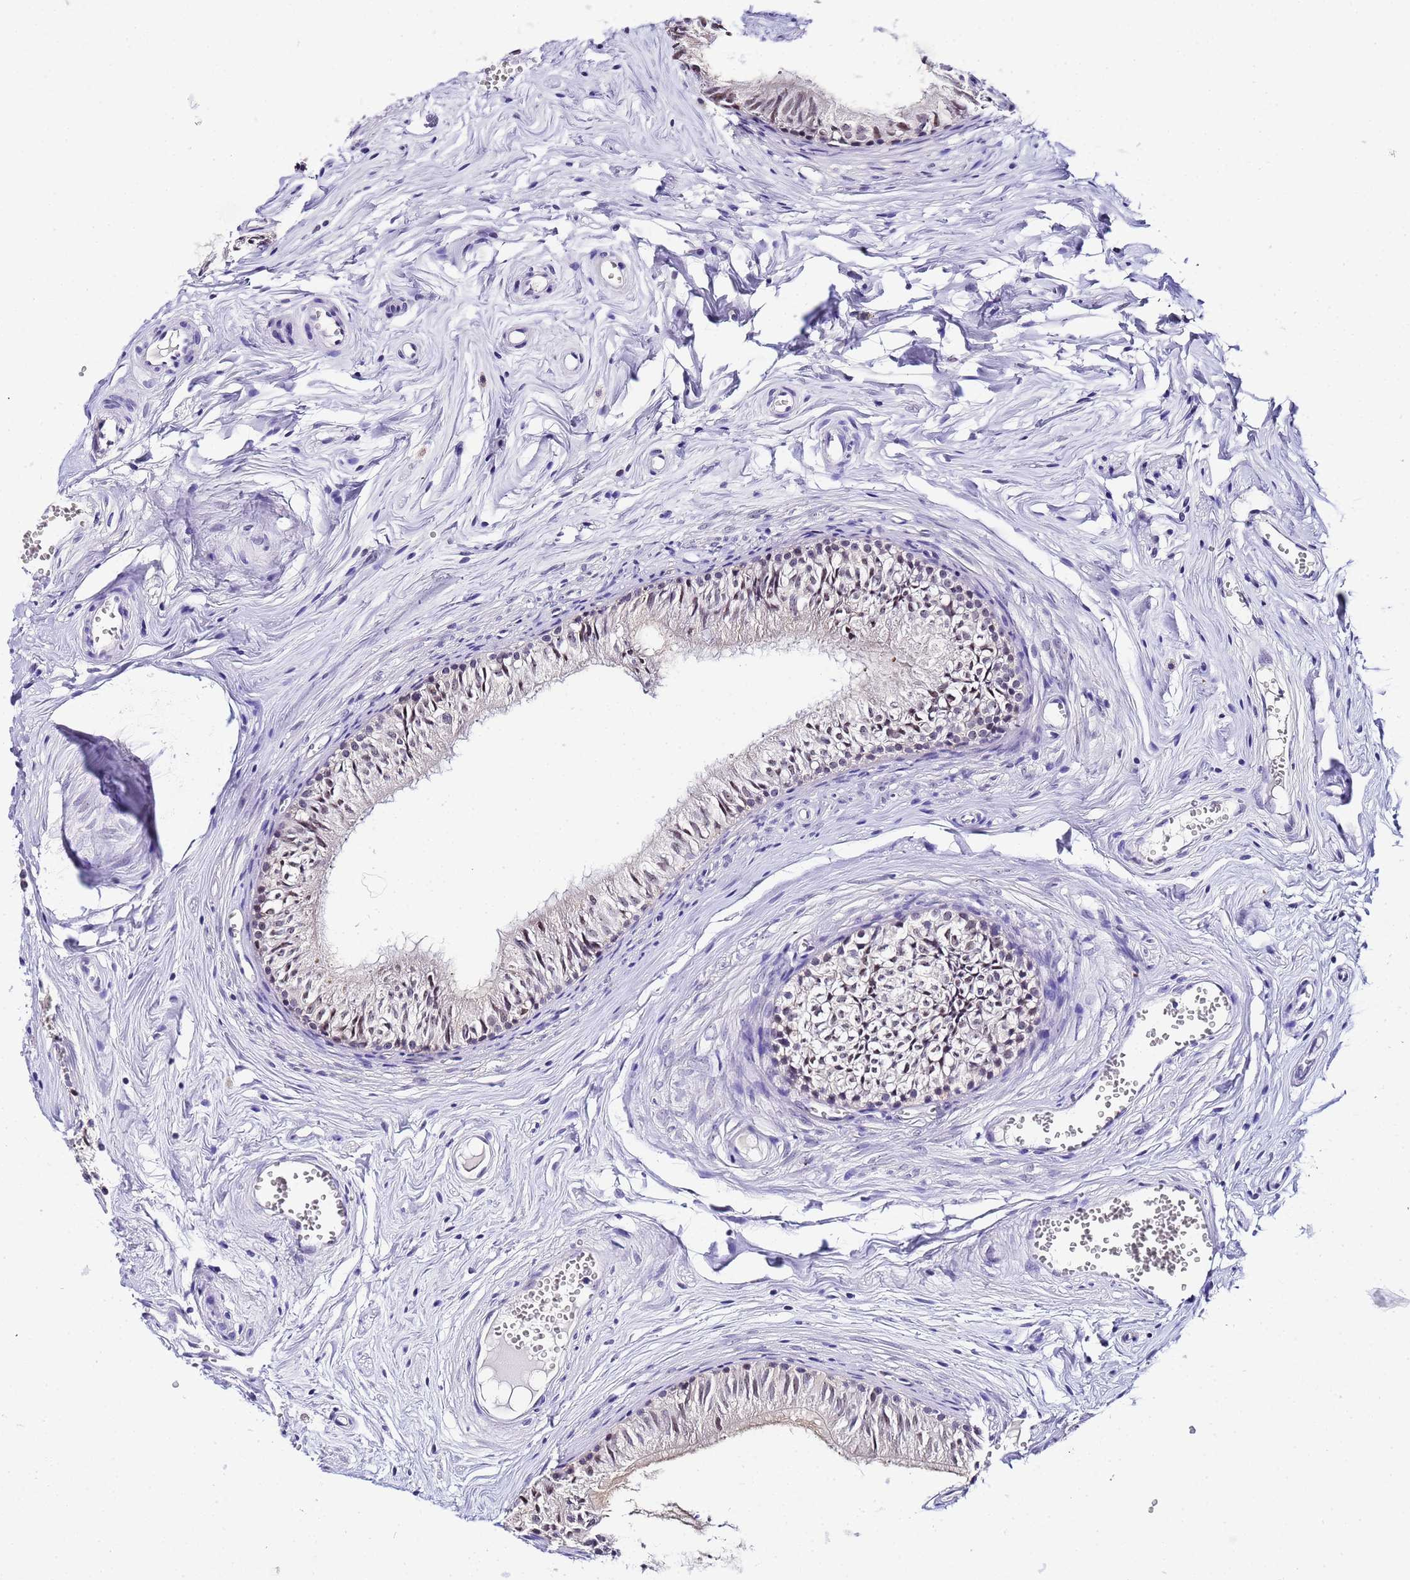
{"staining": {"intensity": "weak", "quantity": "25%-75%", "location": "cytoplasmic/membranous,nuclear"}, "tissue": "epididymis", "cell_type": "Glandular cells", "image_type": "normal", "snomed": [{"axis": "morphology", "description": "Normal tissue, NOS"}, {"axis": "topography", "description": "Epididymis"}], "caption": "Weak cytoplasmic/membranous,nuclear staining is identified in about 25%-75% of glandular cells in normal epididymis. (IHC, brightfield microscopy, high magnification).", "gene": "ACTL6B", "patient": {"sex": "male", "age": 36}}